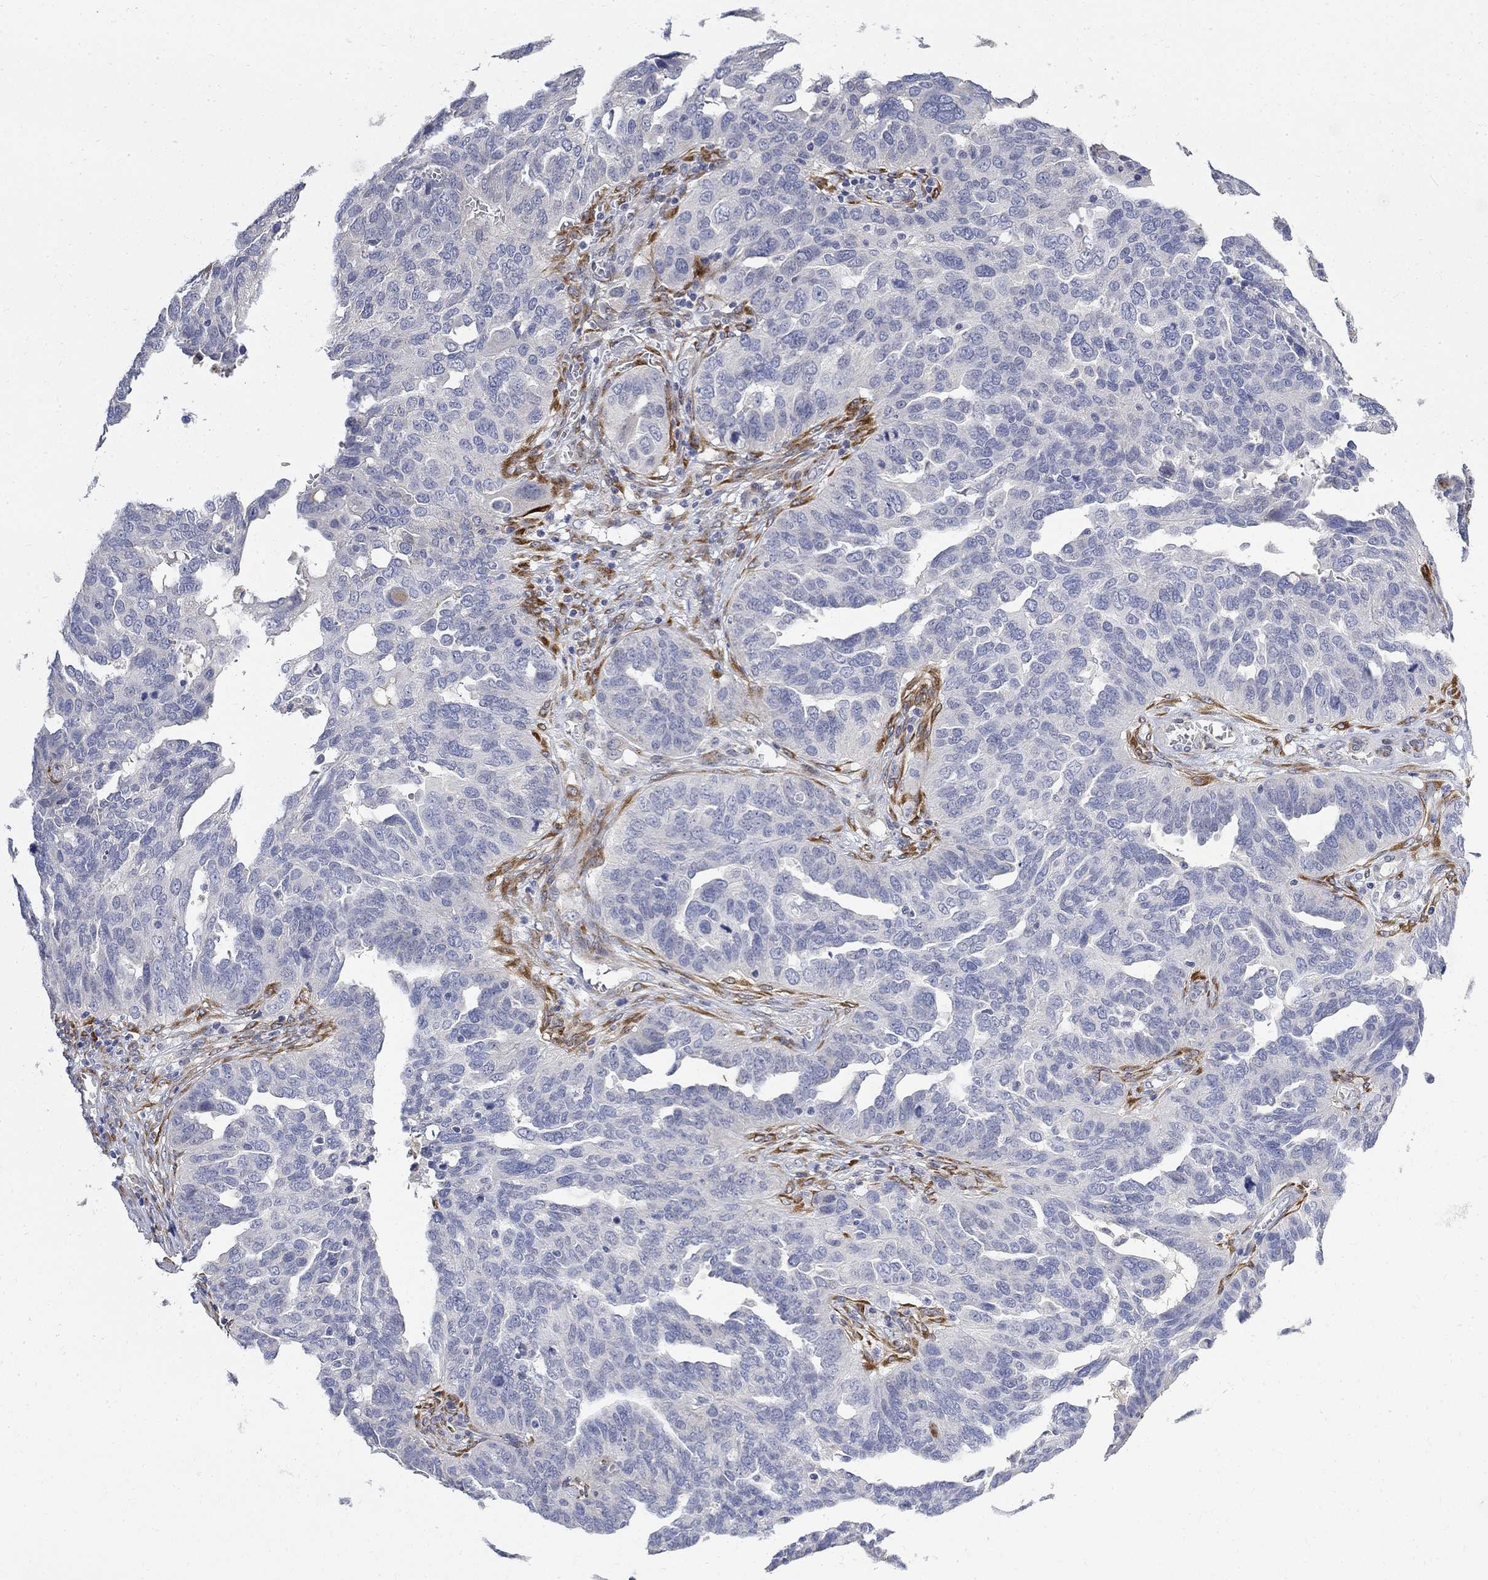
{"staining": {"intensity": "negative", "quantity": "none", "location": "none"}, "tissue": "ovarian cancer", "cell_type": "Tumor cells", "image_type": "cancer", "snomed": [{"axis": "morphology", "description": "Carcinoma, endometroid"}, {"axis": "topography", "description": "Soft tissue"}, {"axis": "topography", "description": "Ovary"}], "caption": "Tumor cells show no significant protein expression in endometroid carcinoma (ovarian).", "gene": "FNDC5", "patient": {"sex": "female", "age": 52}}